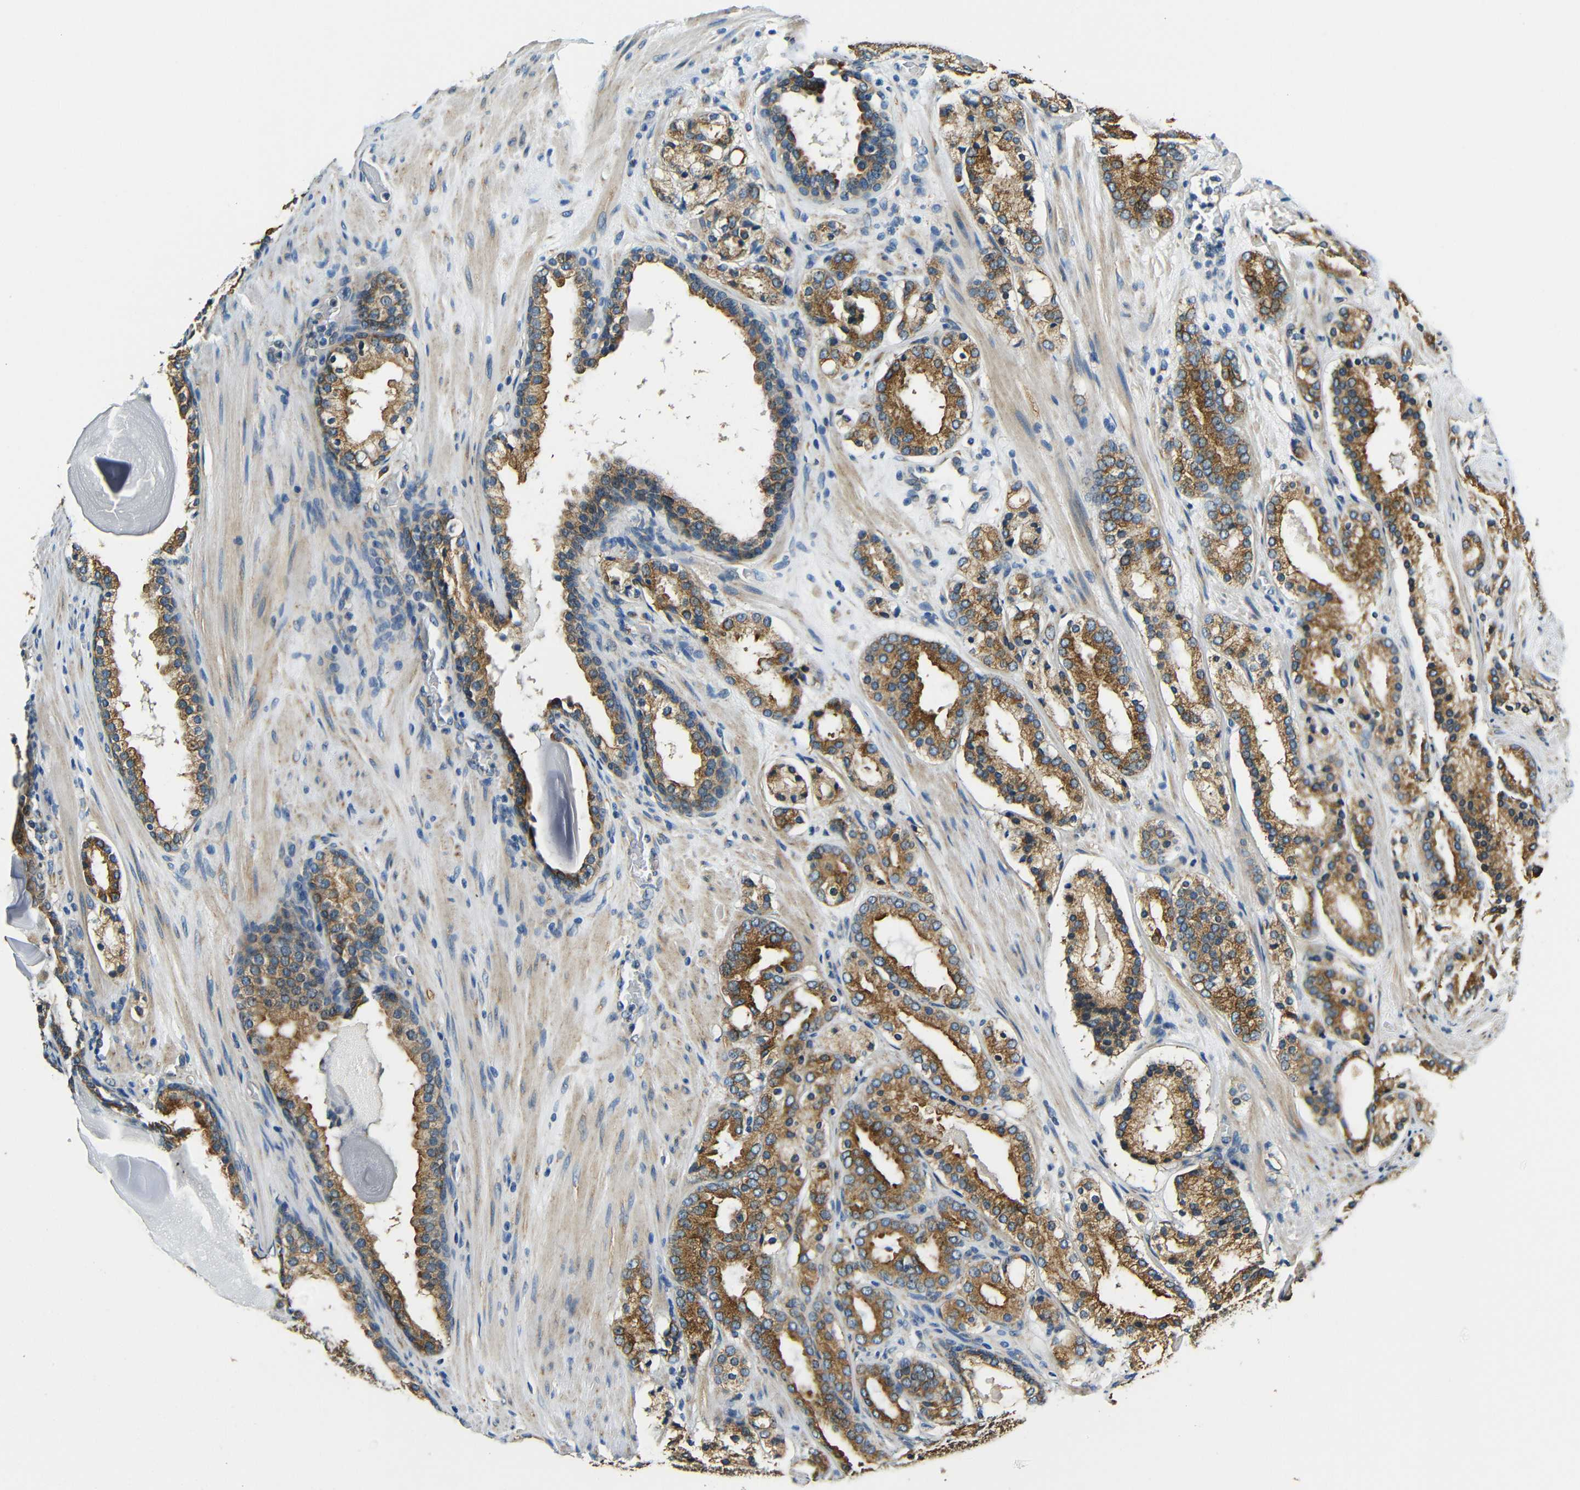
{"staining": {"intensity": "strong", "quantity": ">75%", "location": "cytoplasmic/membranous"}, "tissue": "prostate cancer", "cell_type": "Tumor cells", "image_type": "cancer", "snomed": [{"axis": "morphology", "description": "Adenocarcinoma, Low grade"}, {"axis": "topography", "description": "Prostate"}], "caption": "Strong cytoplasmic/membranous expression is present in about >75% of tumor cells in prostate low-grade adenocarcinoma. The staining was performed using DAB to visualize the protein expression in brown, while the nuclei were stained in blue with hematoxylin (Magnification: 20x).", "gene": "VAPB", "patient": {"sex": "male", "age": 69}}